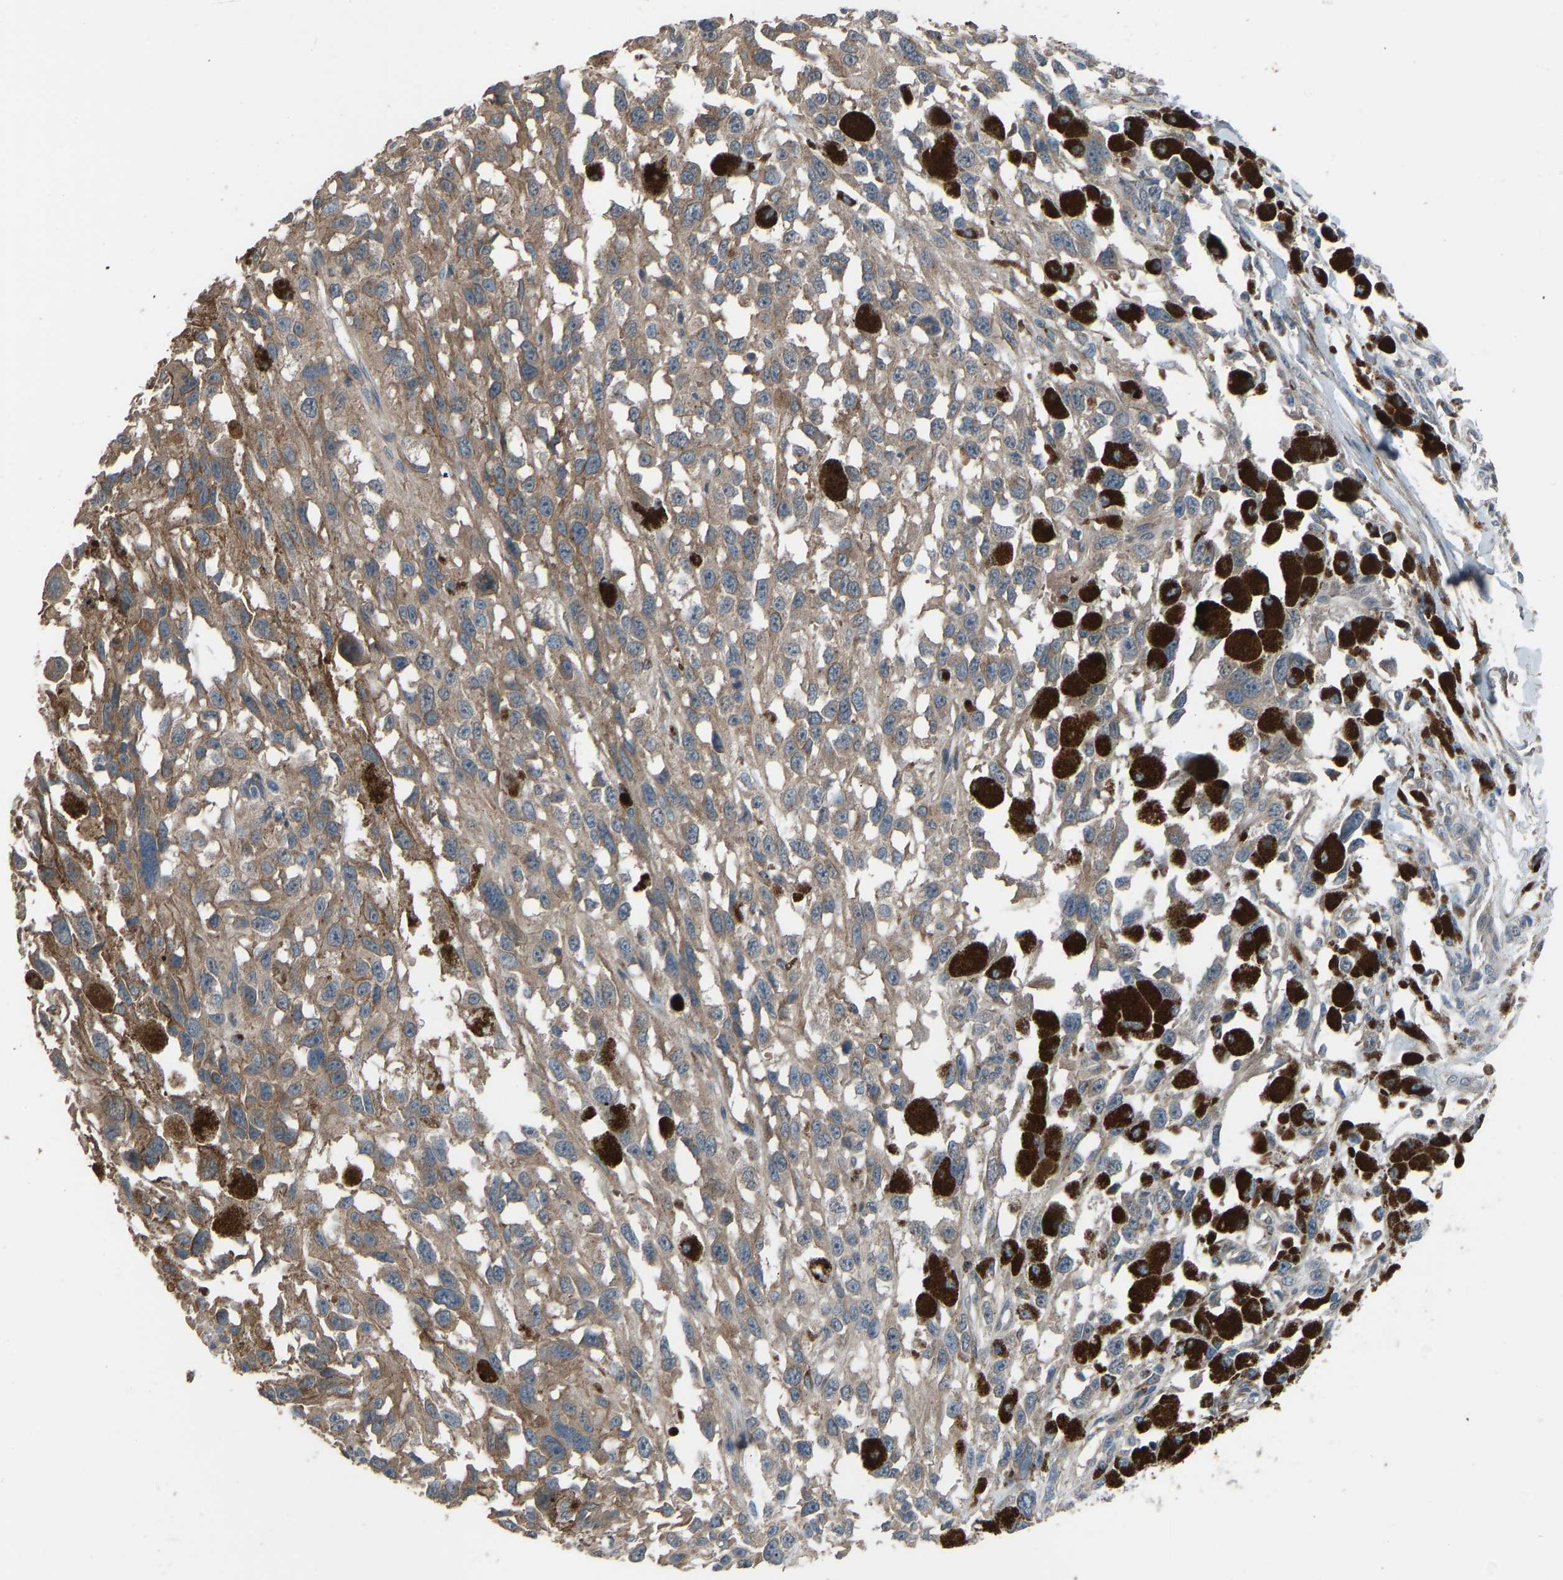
{"staining": {"intensity": "weak", "quantity": ">75%", "location": "cytoplasmic/membranous"}, "tissue": "melanoma", "cell_type": "Tumor cells", "image_type": "cancer", "snomed": [{"axis": "morphology", "description": "Malignant melanoma, Metastatic site"}, {"axis": "topography", "description": "Lymph node"}], "caption": "Protein staining of malignant melanoma (metastatic site) tissue exhibits weak cytoplasmic/membranous staining in approximately >75% of tumor cells.", "gene": "SLC43A1", "patient": {"sex": "male", "age": 59}}